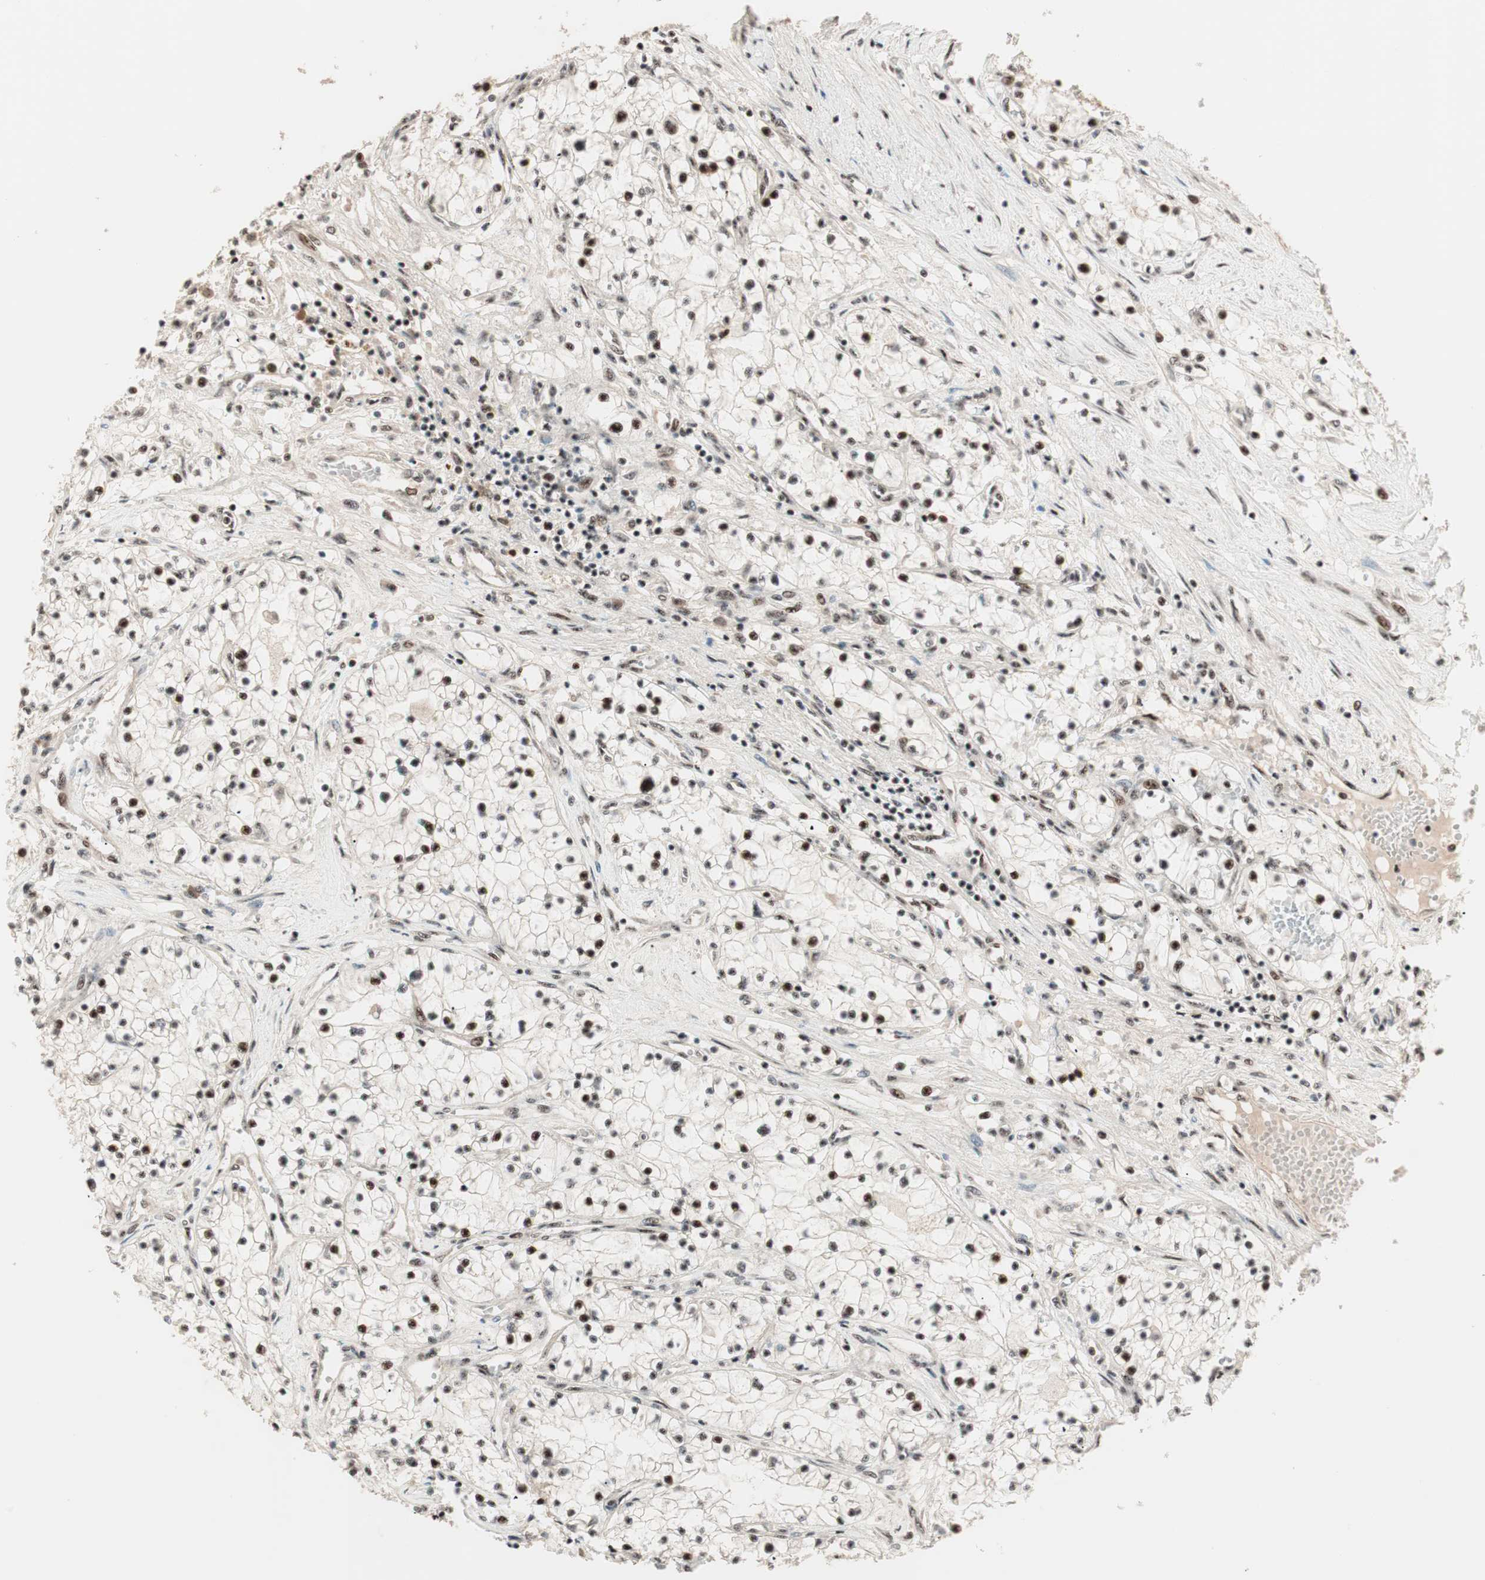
{"staining": {"intensity": "moderate", "quantity": "25%-75%", "location": "nuclear"}, "tissue": "renal cancer", "cell_type": "Tumor cells", "image_type": "cancer", "snomed": [{"axis": "morphology", "description": "Adenocarcinoma, NOS"}, {"axis": "topography", "description": "Kidney"}], "caption": "This micrograph reveals immunohistochemistry staining of adenocarcinoma (renal), with medium moderate nuclear expression in about 25%-75% of tumor cells.", "gene": "NR5A2", "patient": {"sex": "male", "age": 68}}